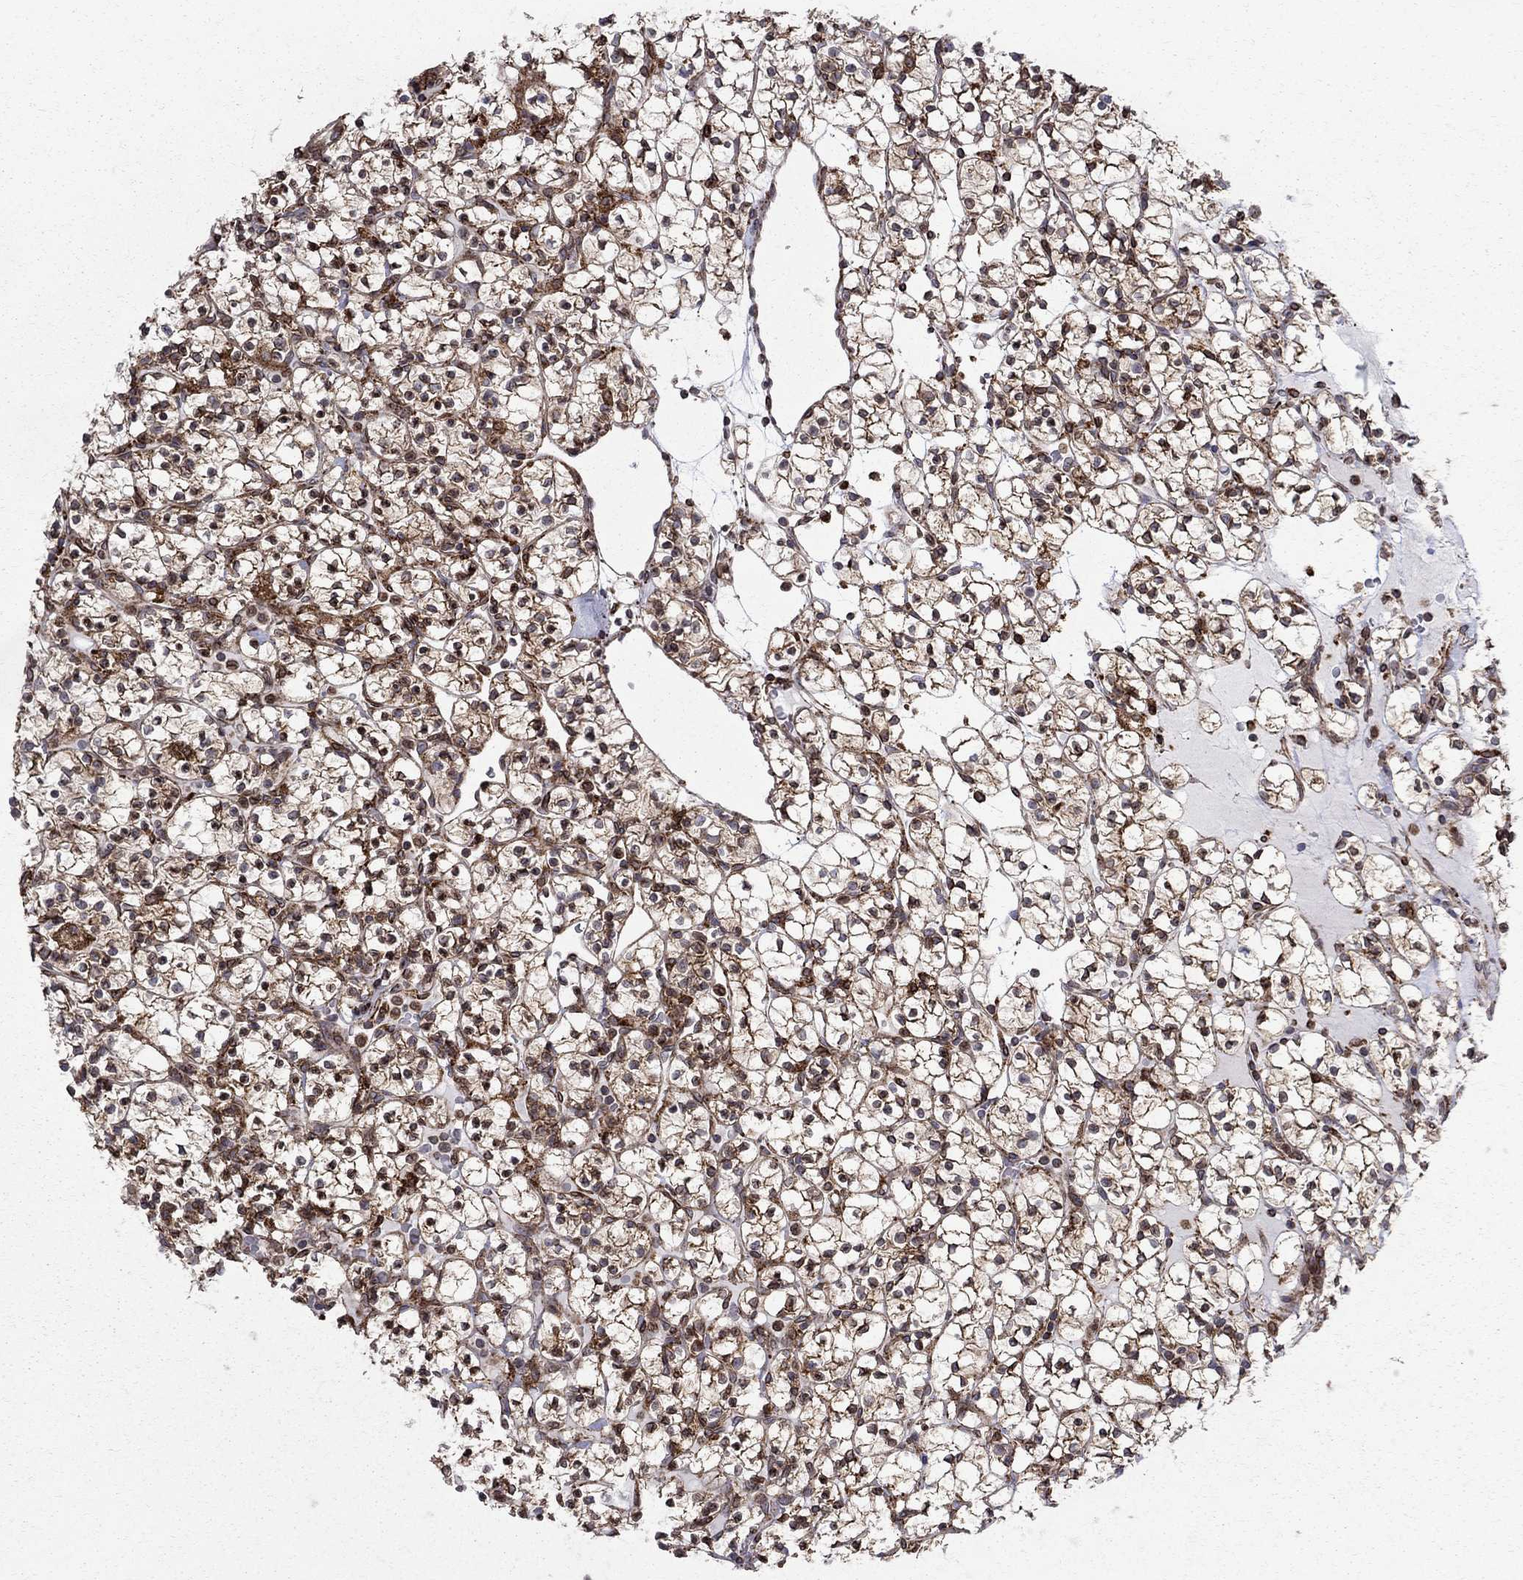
{"staining": {"intensity": "moderate", "quantity": ">75%", "location": "cytoplasmic/membranous,nuclear"}, "tissue": "renal cancer", "cell_type": "Tumor cells", "image_type": "cancer", "snomed": [{"axis": "morphology", "description": "Adenocarcinoma, NOS"}, {"axis": "topography", "description": "Kidney"}], "caption": "Immunohistochemistry (IHC) histopathology image of renal cancer (adenocarcinoma) stained for a protein (brown), which shows medium levels of moderate cytoplasmic/membranous and nuclear expression in about >75% of tumor cells.", "gene": "CAB39L", "patient": {"sex": "female", "age": 89}}